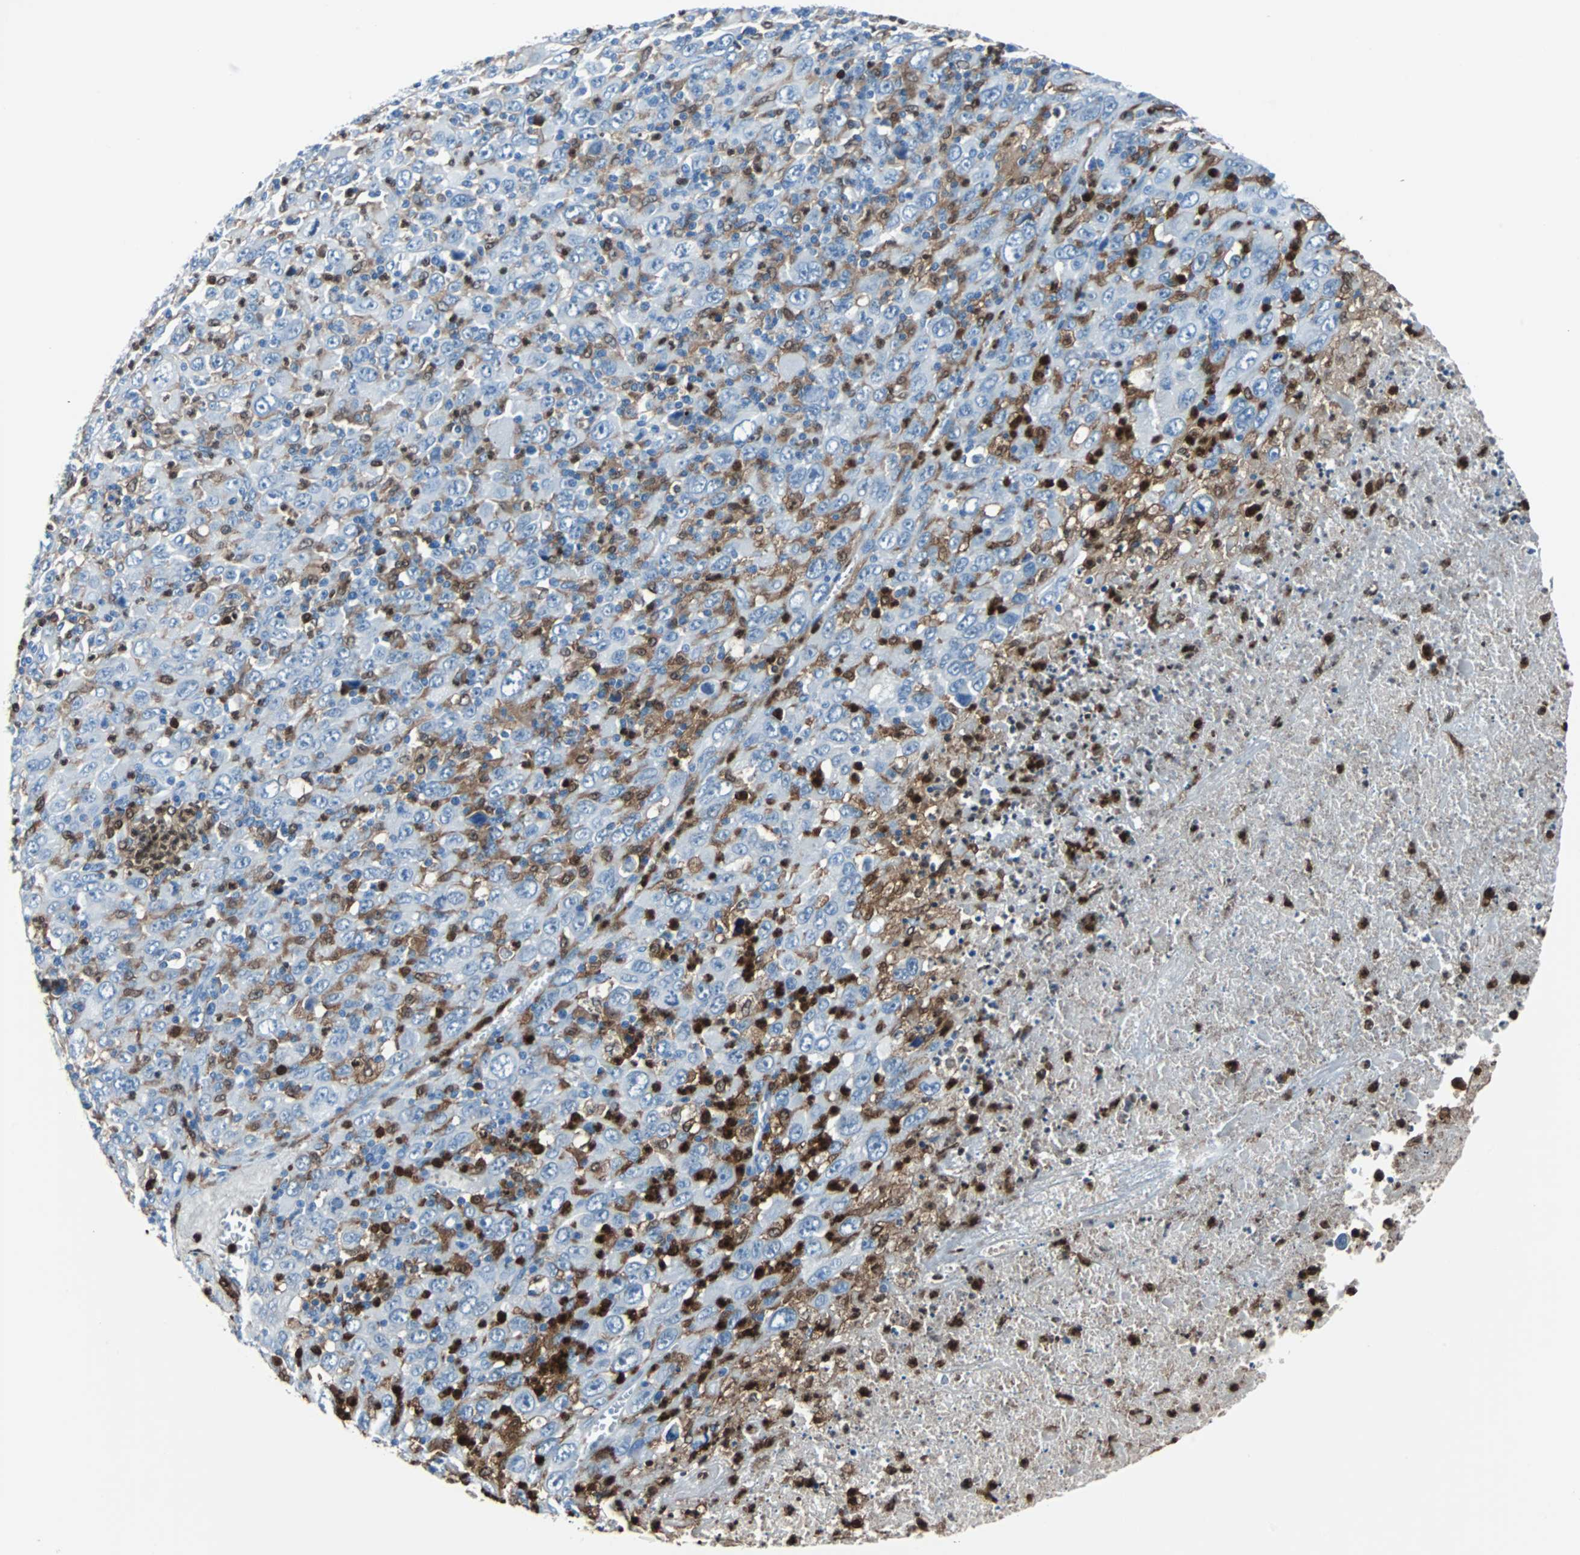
{"staining": {"intensity": "negative", "quantity": "none", "location": "none"}, "tissue": "melanoma", "cell_type": "Tumor cells", "image_type": "cancer", "snomed": [{"axis": "morphology", "description": "Malignant melanoma, Metastatic site"}, {"axis": "topography", "description": "Skin"}], "caption": "DAB (3,3'-diaminobenzidine) immunohistochemical staining of human melanoma displays no significant staining in tumor cells.", "gene": "SYK", "patient": {"sex": "female", "age": 56}}